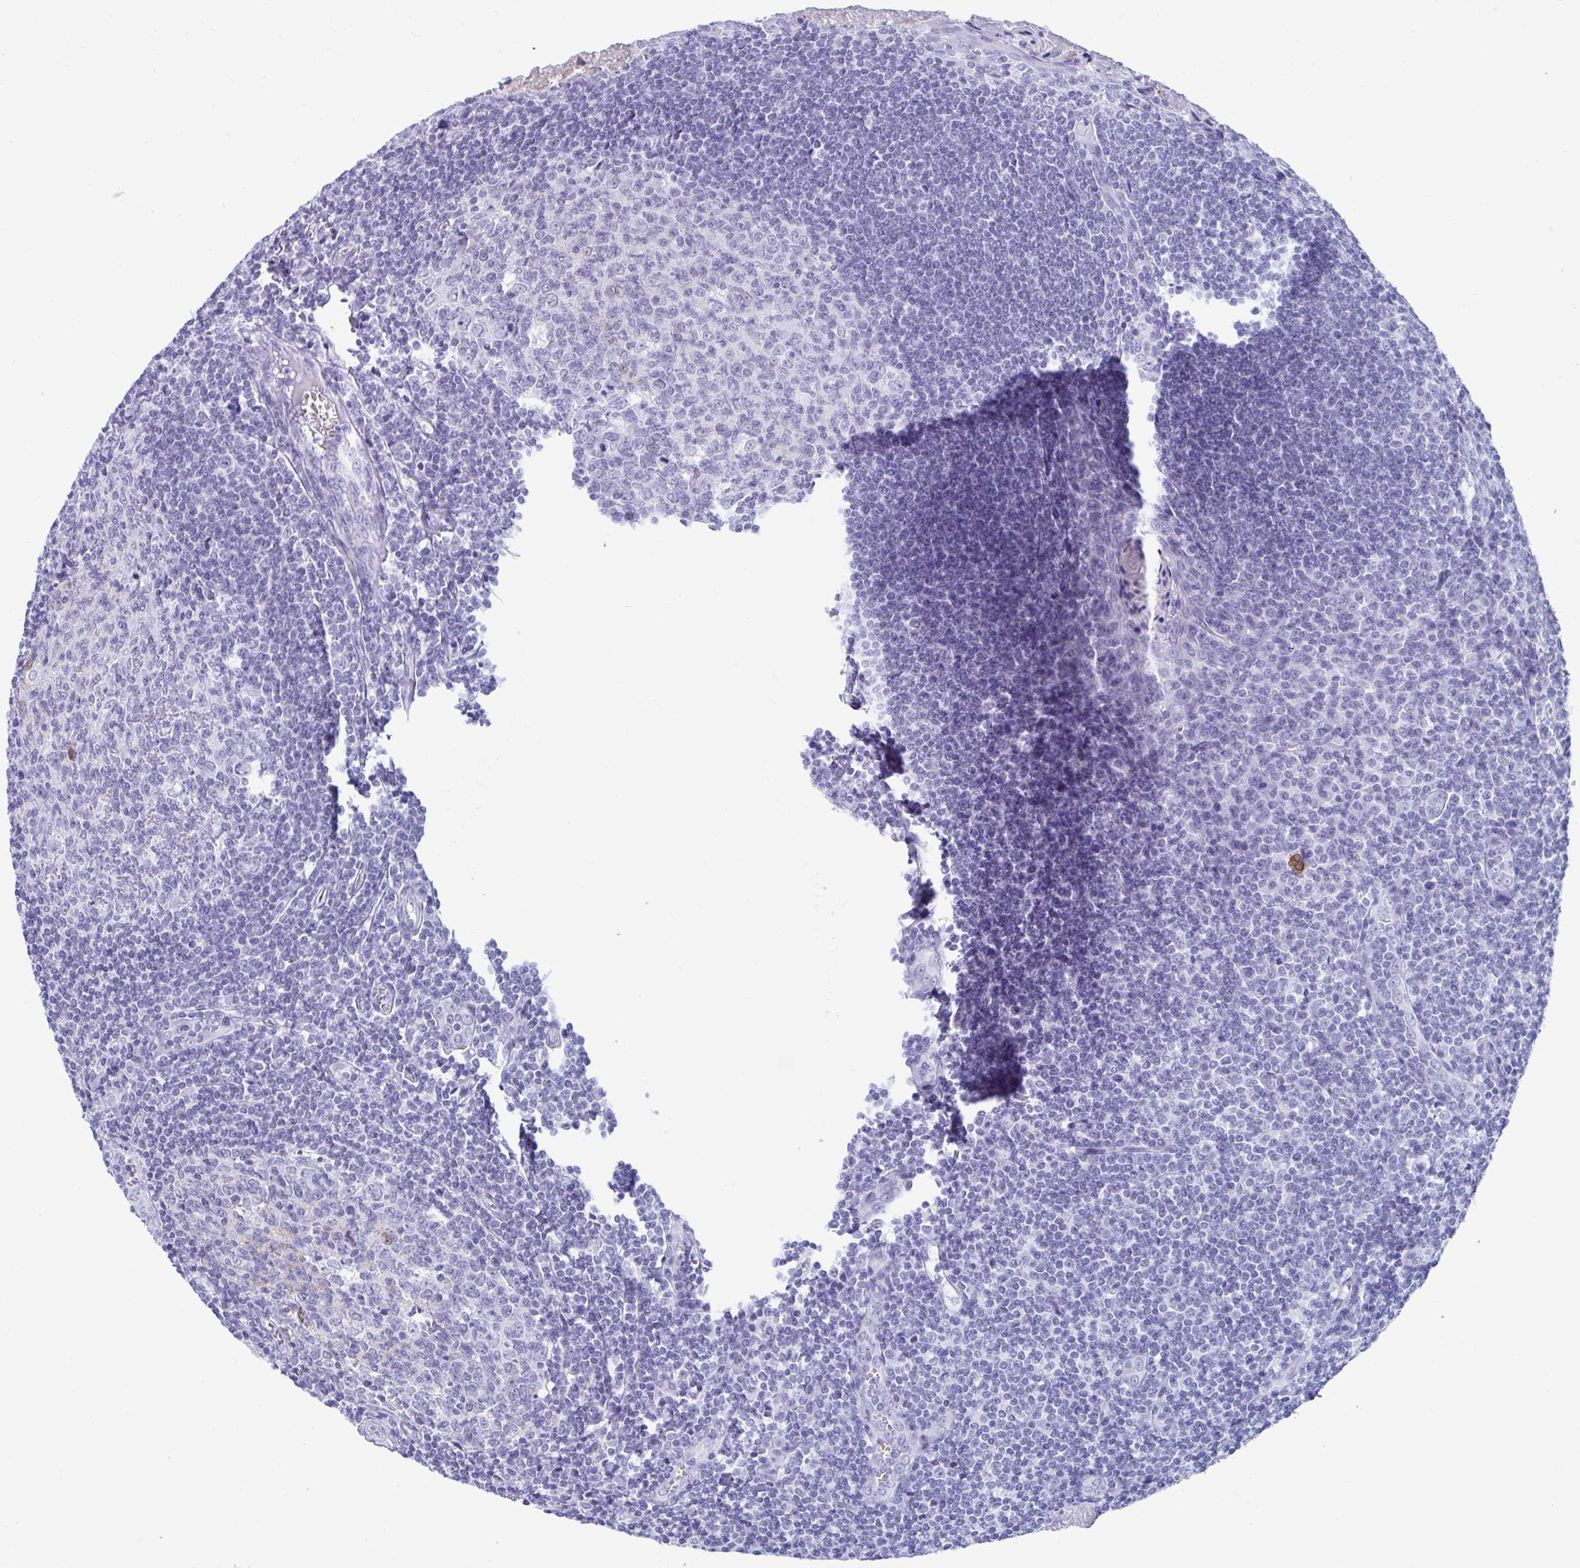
{"staining": {"intensity": "negative", "quantity": "none", "location": "none"}, "tissue": "tonsil", "cell_type": "Germinal center cells", "image_type": "normal", "snomed": [{"axis": "morphology", "description": "Normal tissue, NOS"}, {"axis": "topography", "description": "Tonsil"}], "caption": "The IHC photomicrograph has no significant positivity in germinal center cells of tonsil.", "gene": "GKN2", "patient": {"sex": "male", "age": 27}}